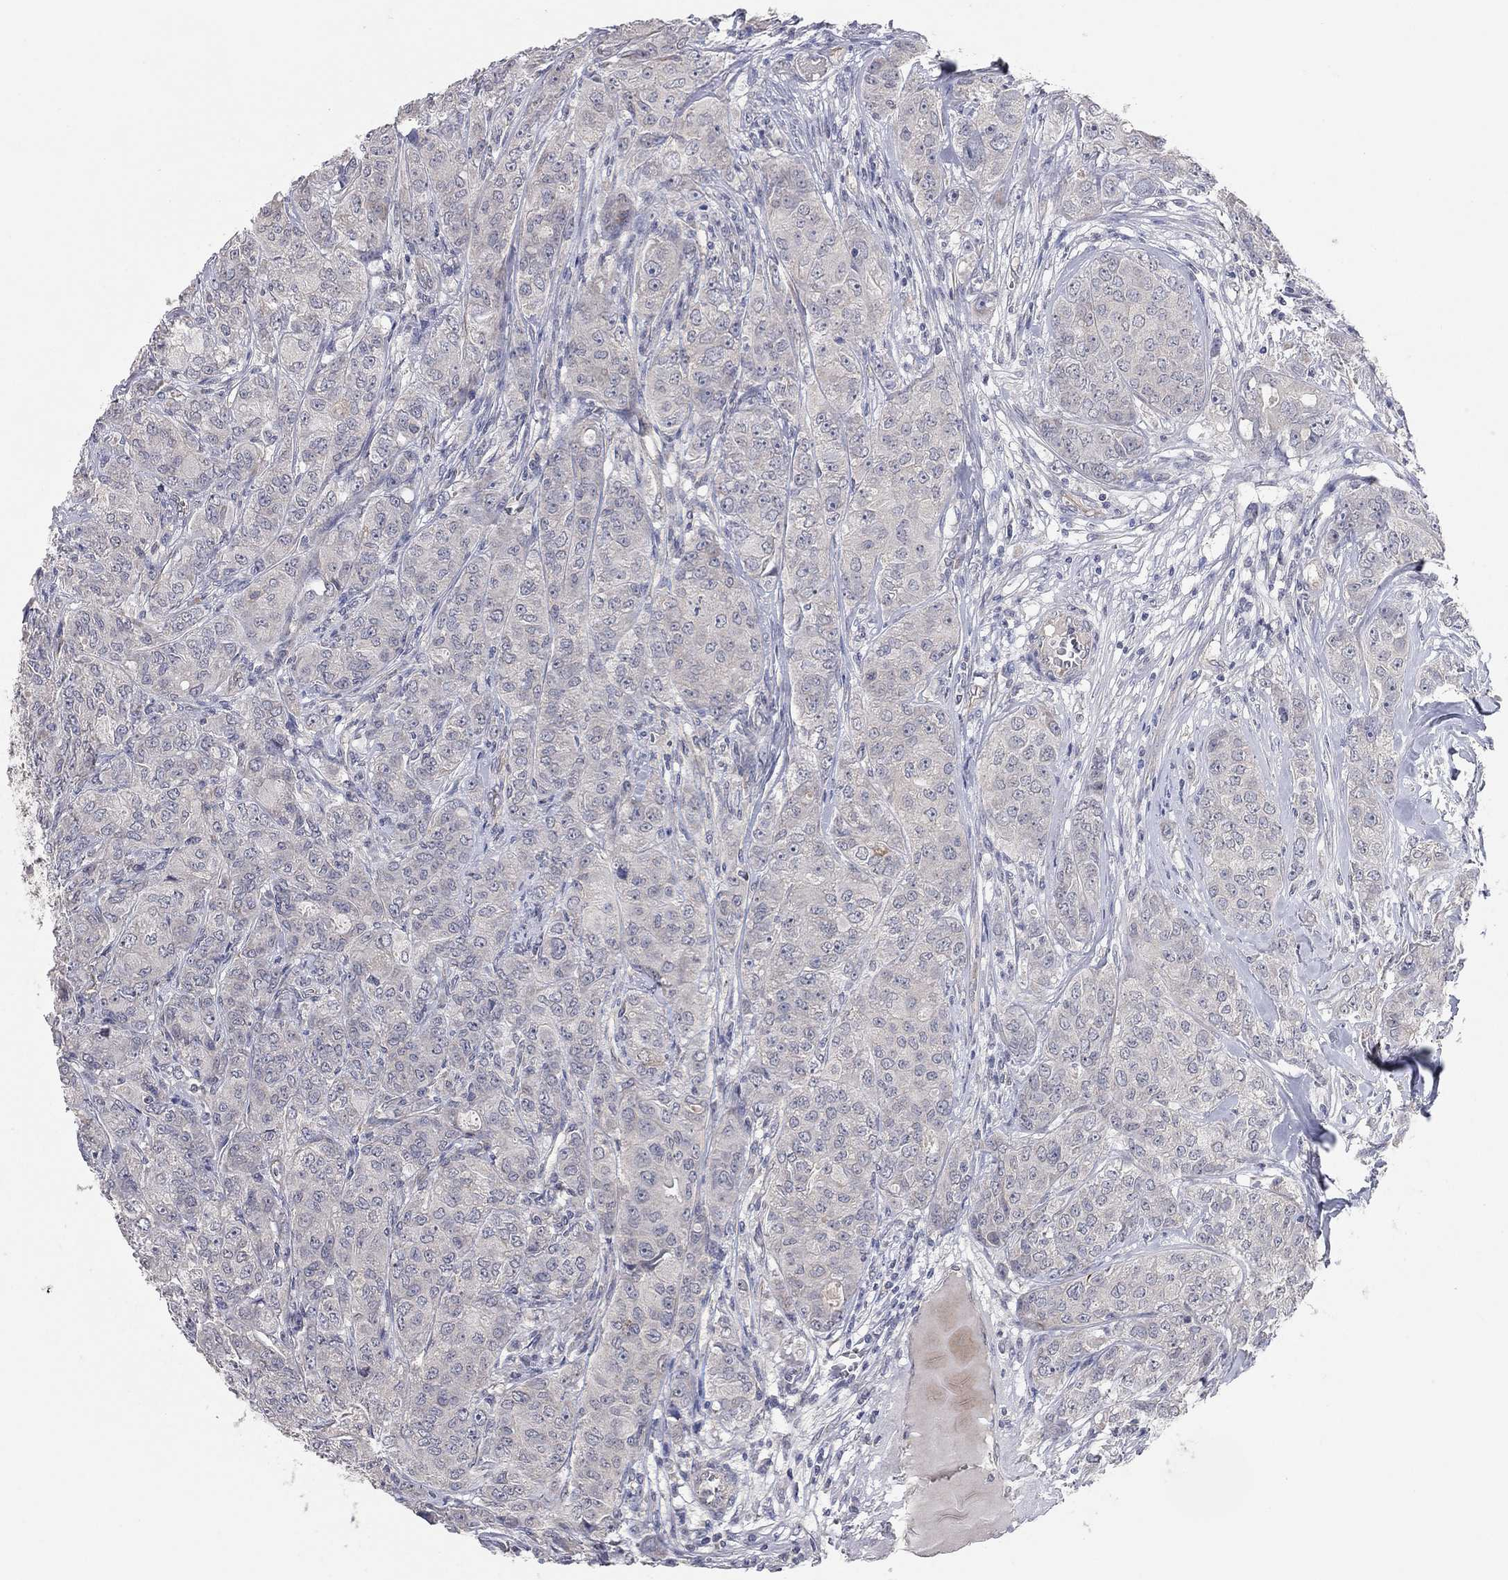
{"staining": {"intensity": "negative", "quantity": "none", "location": "none"}, "tissue": "breast cancer", "cell_type": "Tumor cells", "image_type": "cancer", "snomed": [{"axis": "morphology", "description": "Duct carcinoma"}, {"axis": "topography", "description": "Breast"}], "caption": "Immunohistochemistry (IHC) photomicrograph of neoplastic tissue: human breast invasive ductal carcinoma stained with DAB demonstrates no significant protein expression in tumor cells. (DAB (3,3'-diaminobenzidine) immunohistochemistry (IHC), high magnification).", "gene": "WASF3", "patient": {"sex": "female", "age": 43}}